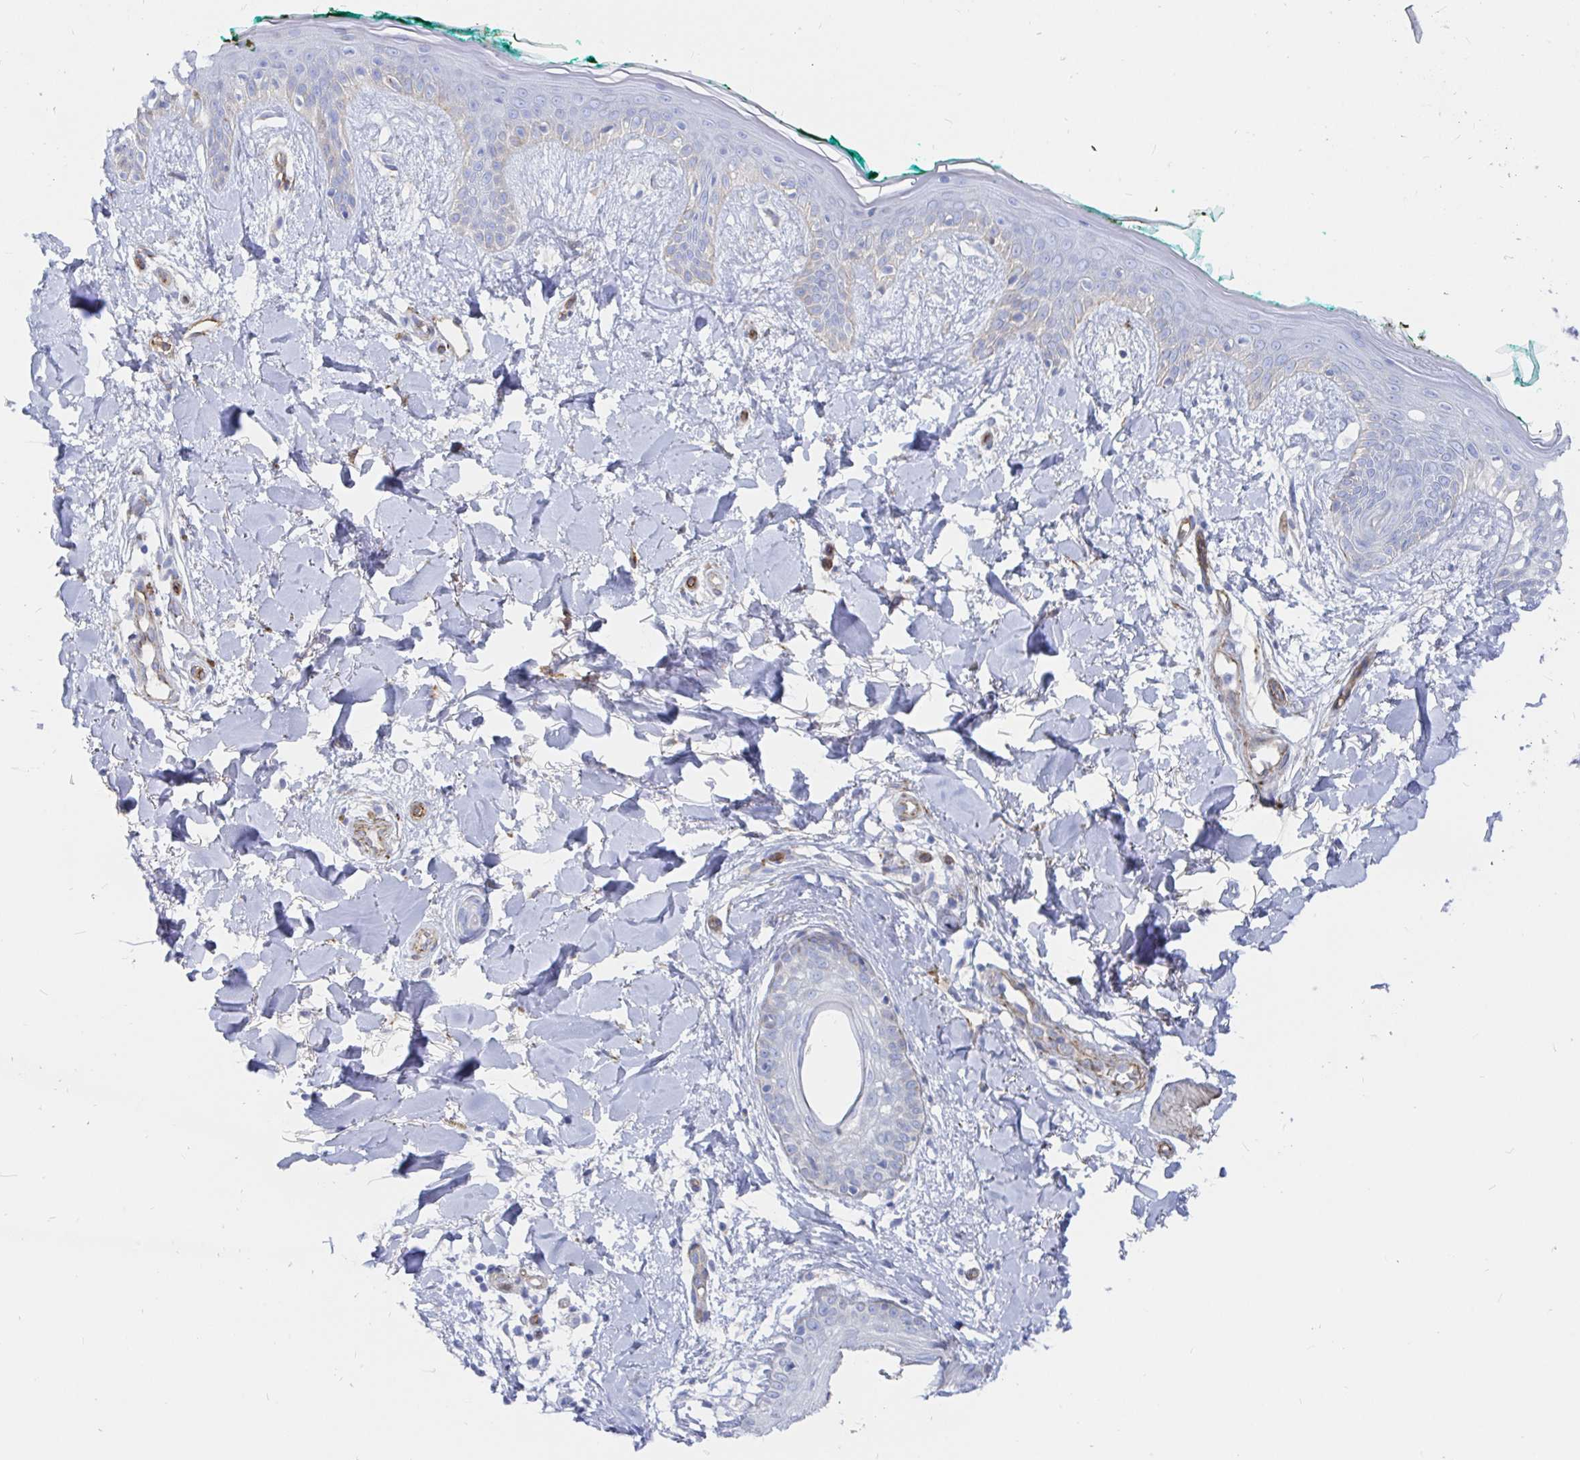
{"staining": {"intensity": "negative", "quantity": "none", "location": "none"}, "tissue": "skin", "cell_type": "Fibroblasts", "image_type": "normal", "snomed": [{"axis": "morphology", "description": "Normal tissue, NOS"}, {"axis": "topography", "description": "Skin"}], "caption": "DAB immunohistochemical staining of unremarkable skin displays no significant positivity in fibroblasts. (DAB immunohistochemistry (IHC) visualized using brightfield microscopy, high magnification).", "gene": "COX16", "patient": {"sex": "female", "age": 34}}